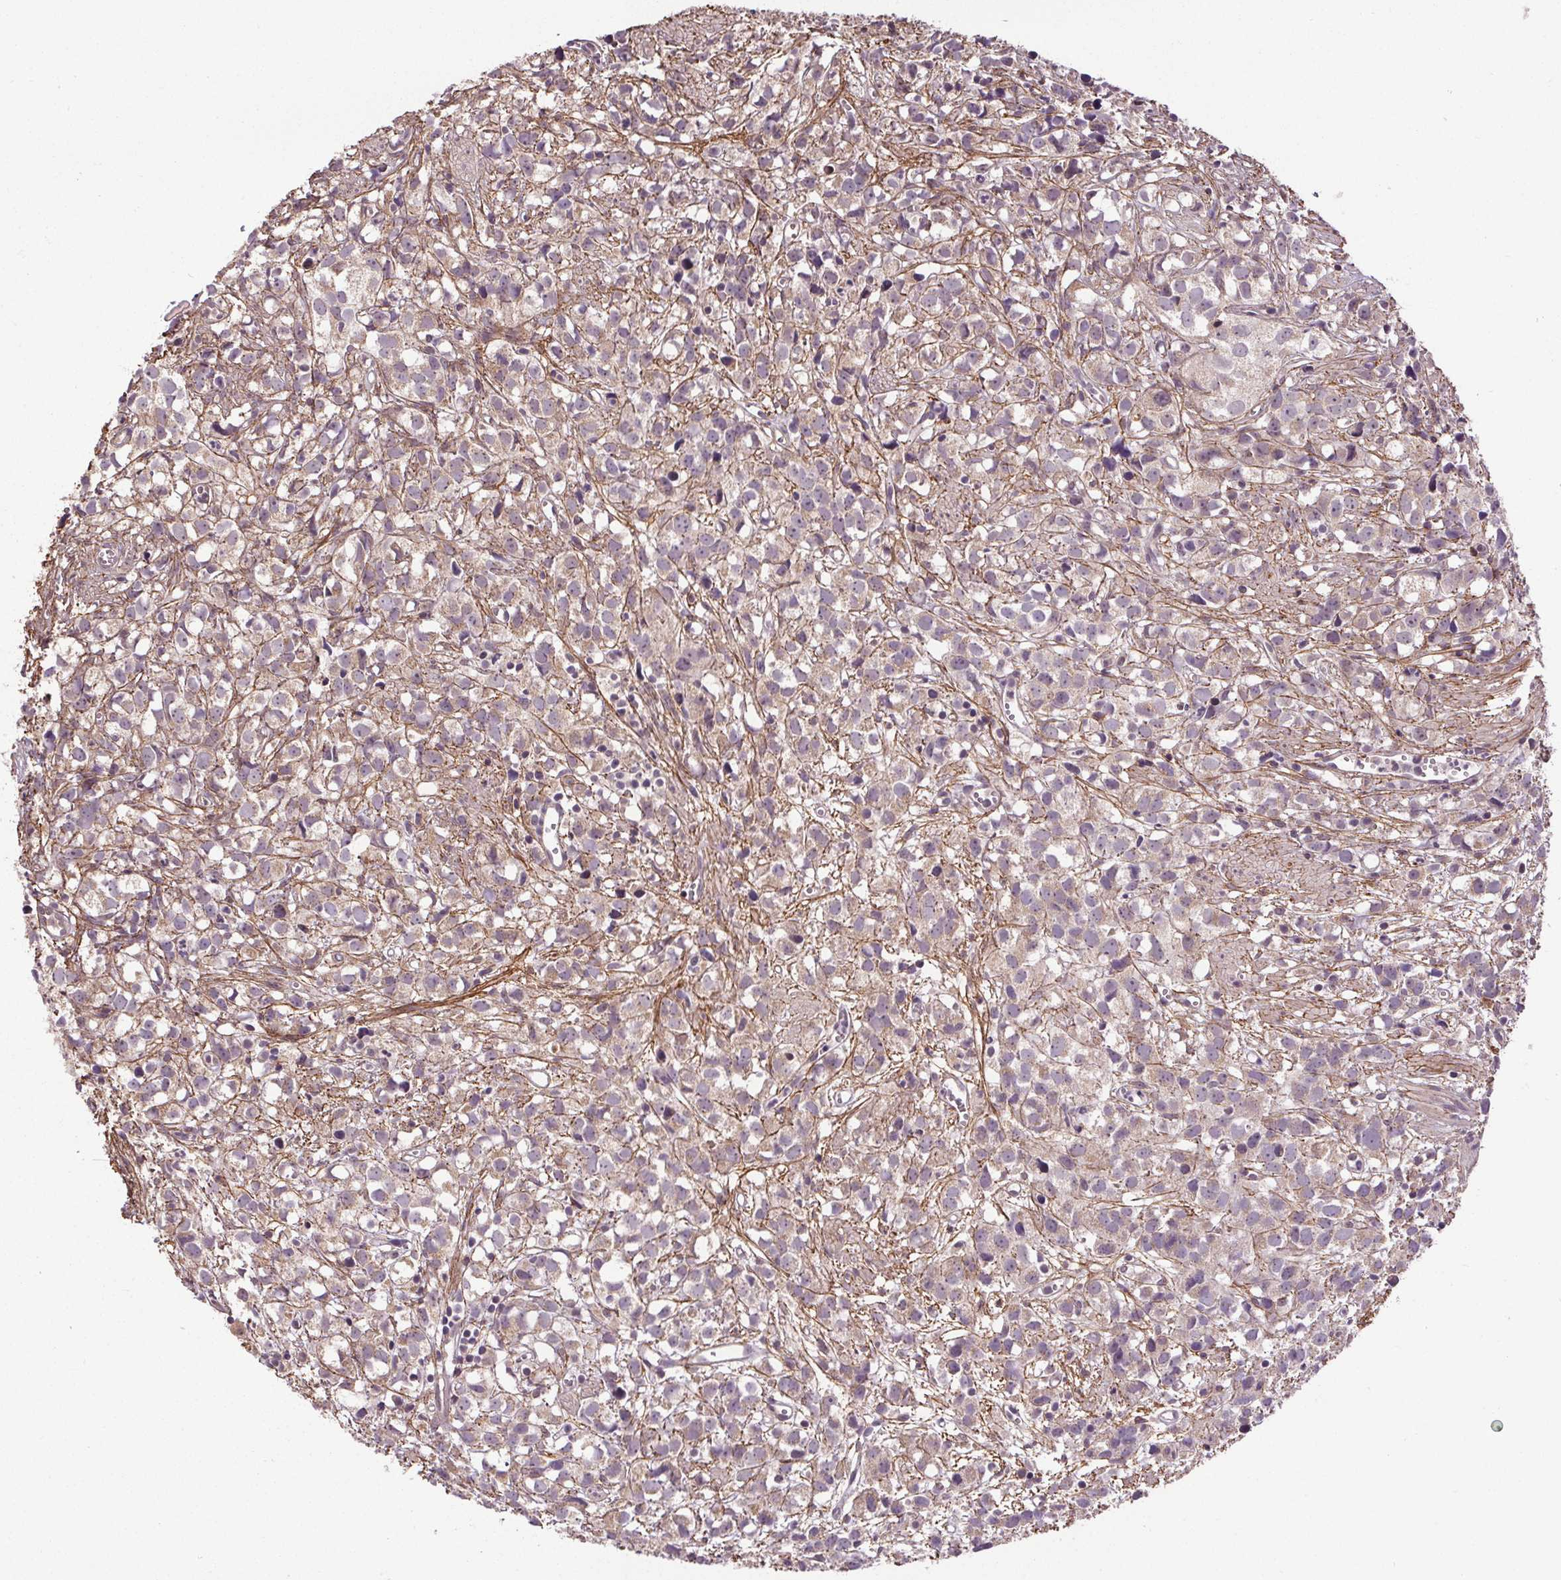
{"staining": {"intensity": "negative", "quantity": "none", "location": "none"}, "tissue": "prostate cancer", "cell_type": "Tumor cells", "image_type": "cancer", "snomed": [{"axis": "morphology", "description": "Adenocarcinoma, High grade"}, {"axis": "topography", "description": "Prostate"}], "caption": "A high-resolution photomicrograph shows immunohistochemistry (IHC) staining of adenocarcinoma (high-grade) (prostate), which demonstrates no significant positivity in tumor cells.", "gene": "KIAA0232", "patient": {"sex": "male", "age": 68}}